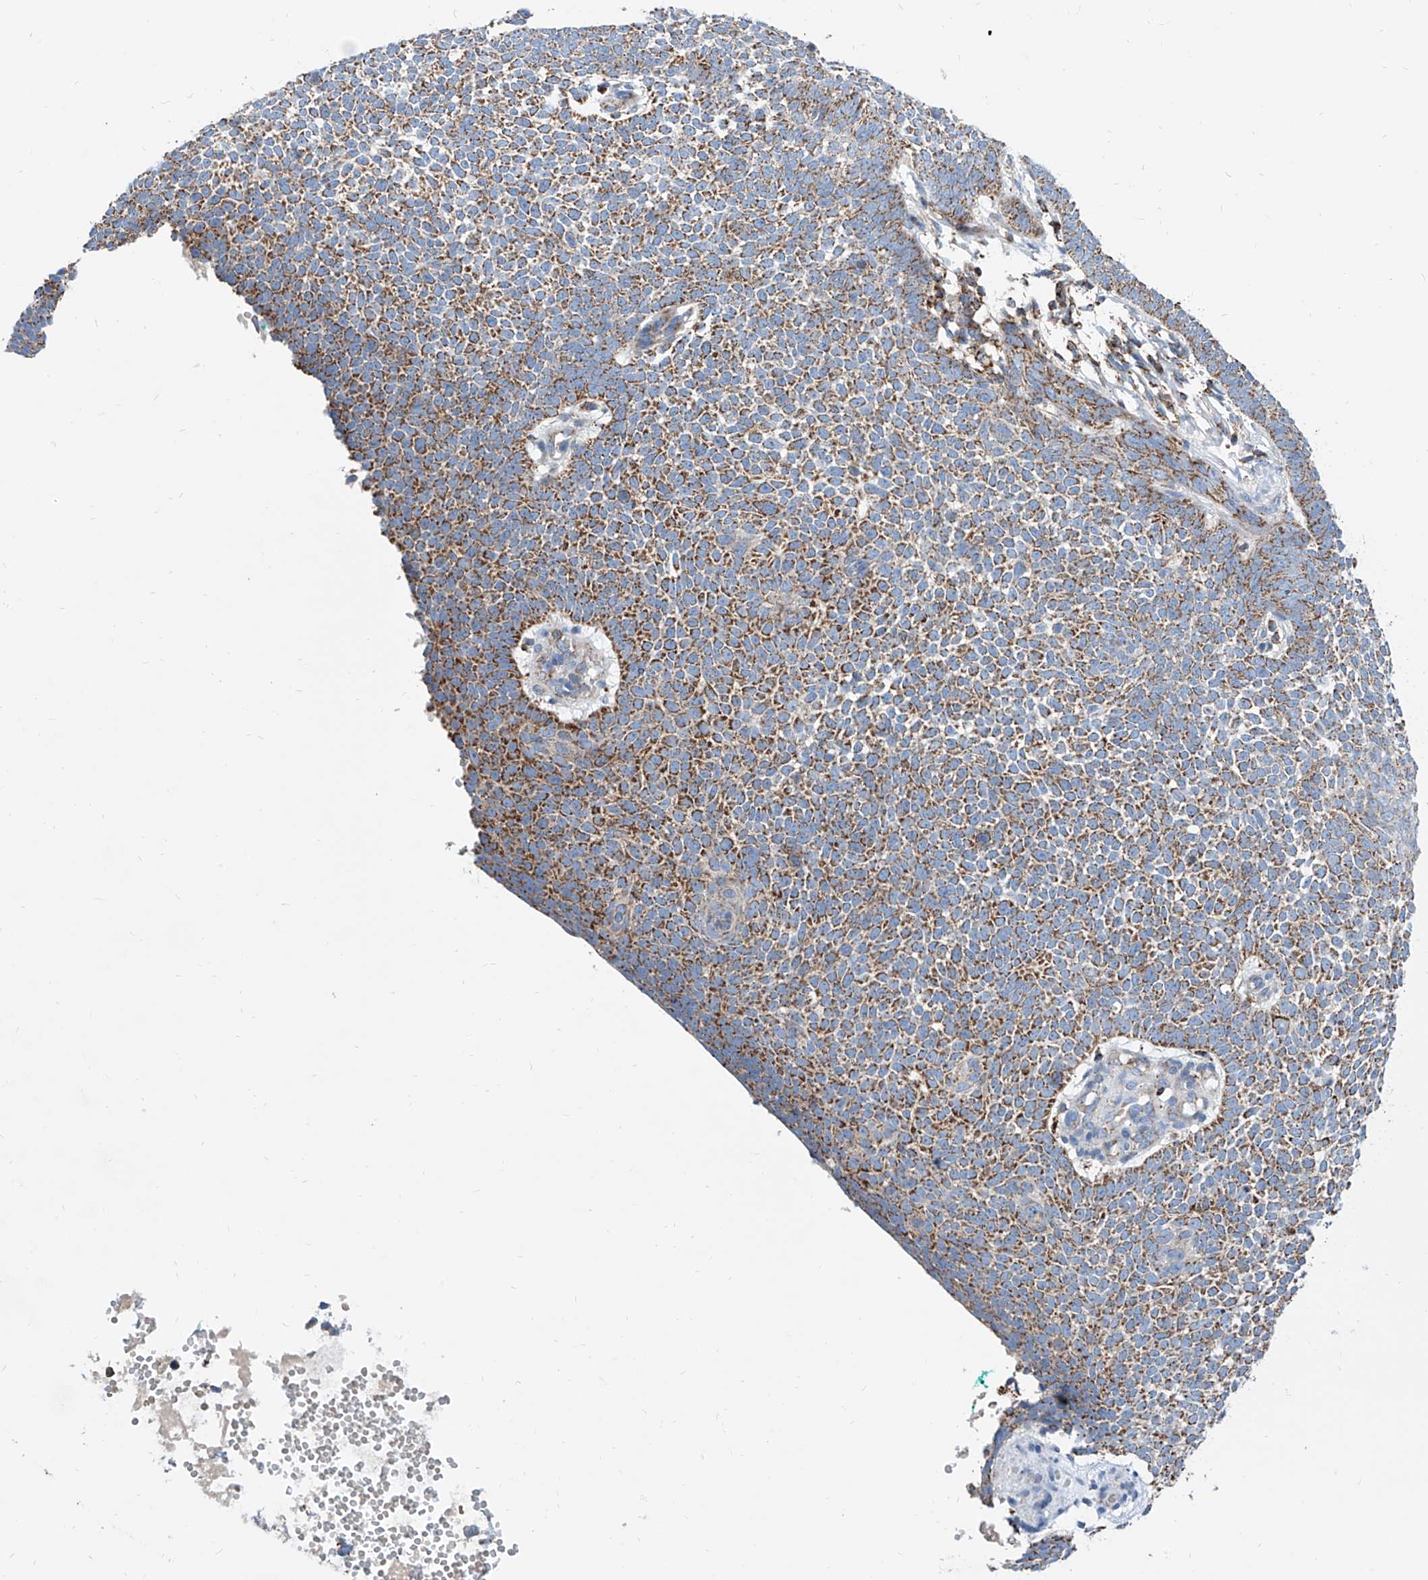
{"staining": {"intensity": "moderate", "quantity": ">75%", "location": "cytoplasmic/membranous"}, "tissue": "skin cancer", "cell_type": "Tumor cells", "image_type": "cancer", "snomed": [{"axis": "morphology", "description": "Basal cell carcinoma"}, {"axis": "topography", "description": "Skin"}], "caption": "There is medium levels of moderate cytoplasmic/membranous positivity in tumor cells of skin cancer, as demonstrated by immunohistochemical staining (brown color).", "gene": "CPNE5", "patient": {"sex": "female", "age": 81}}